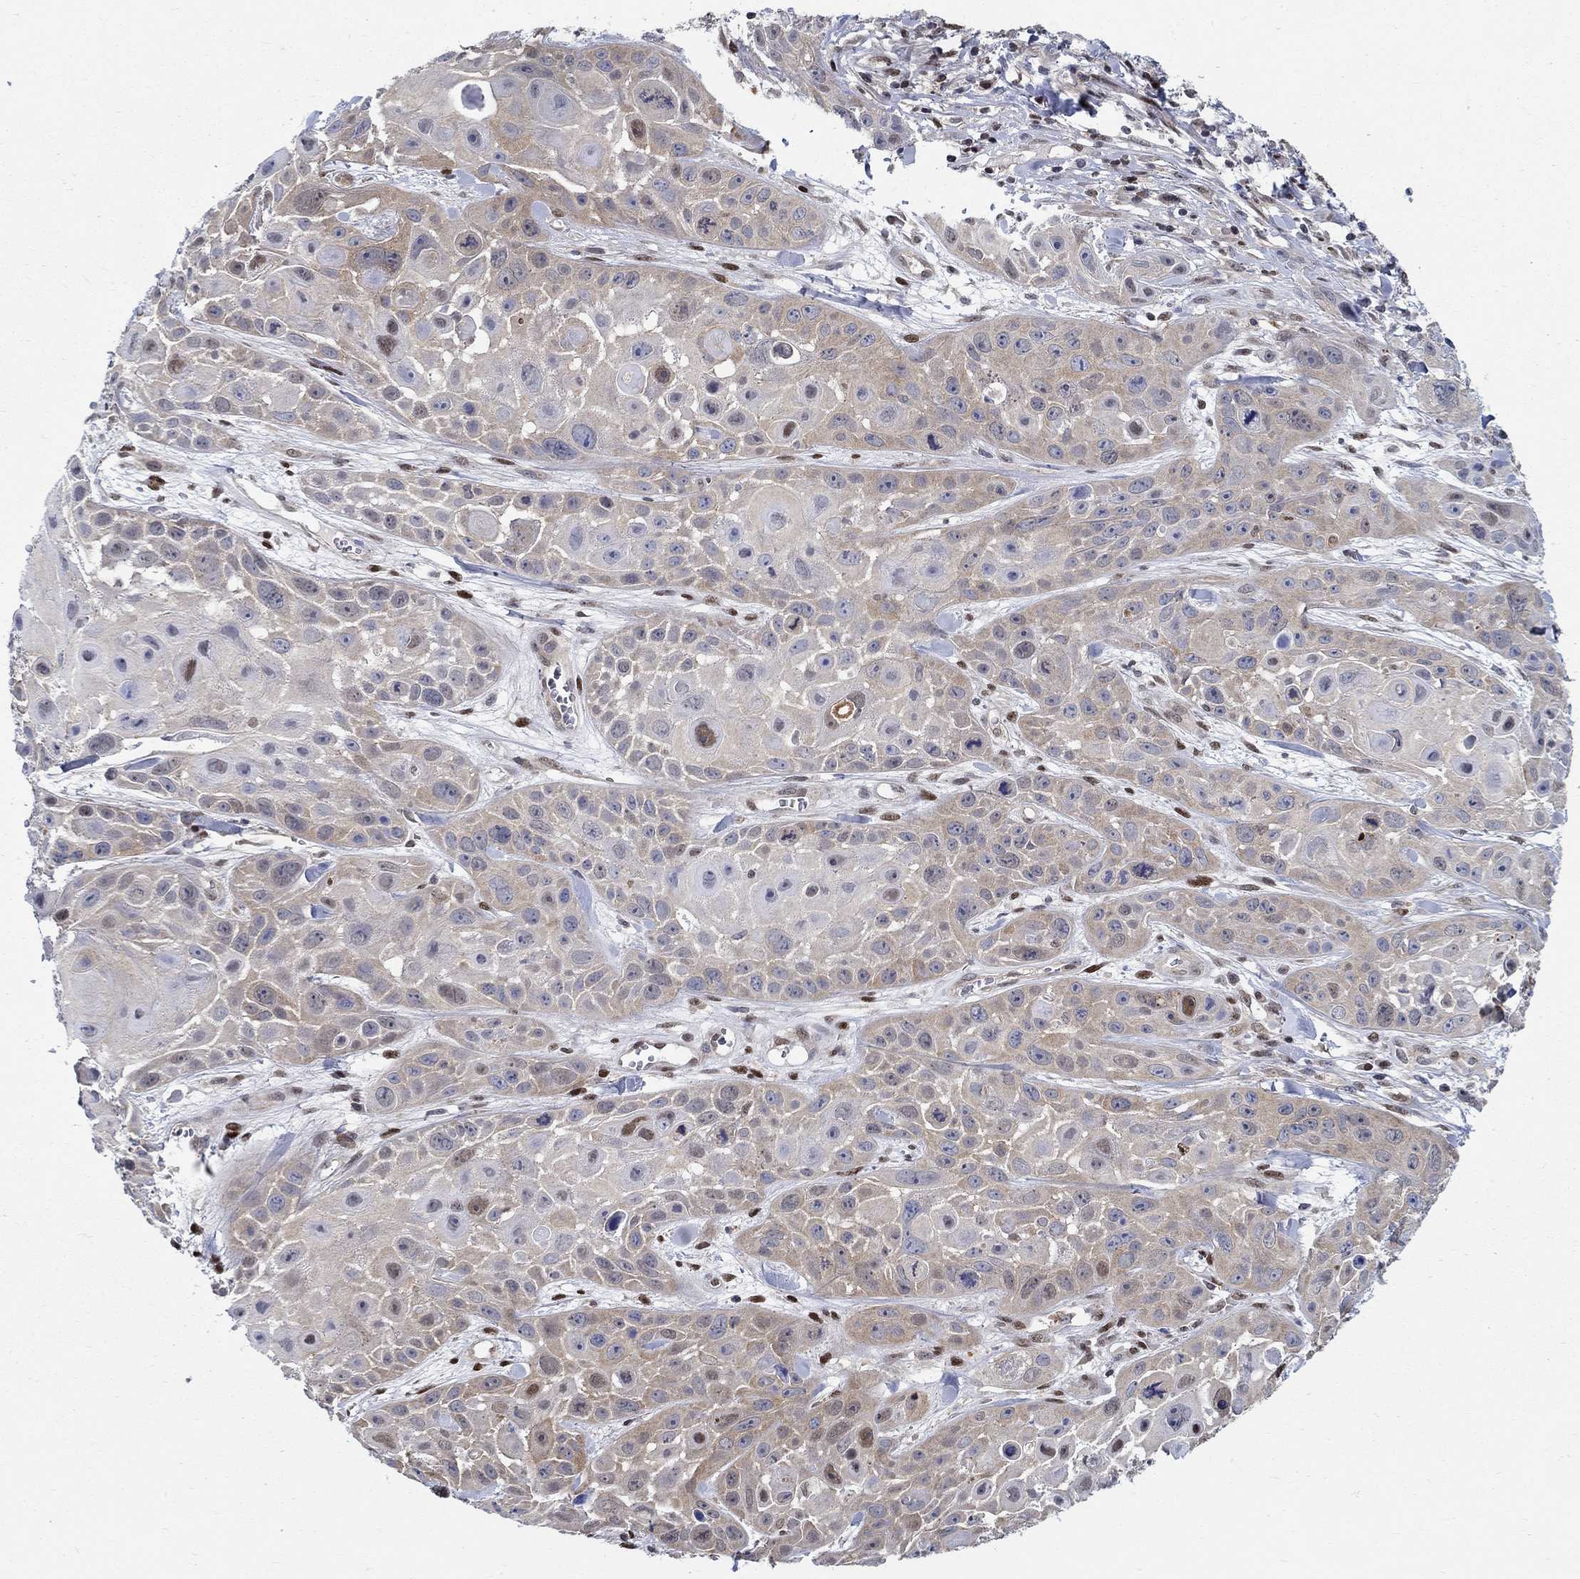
{"staining": {"intensity": "weak", "quantity": "<25%", "location": "cytoplasmic/membranous"}, "tissue": "skin cancer", "cell_type": "Tumor cells", "image_type": "cancer", "snomed": [{"axis": "morphology", "description": "Squamous cell carcinoma, NOS"}, {"axis": "topography", "description": "Skin"}, {"axis": "topography", "description": "Anal"}], "caption": "This is a micrograph of IHC staining of skin cancer, which shows no expression in tumor cells.", "gene": "ZNF594", "patient": {"sex": "female", "age": 75}}